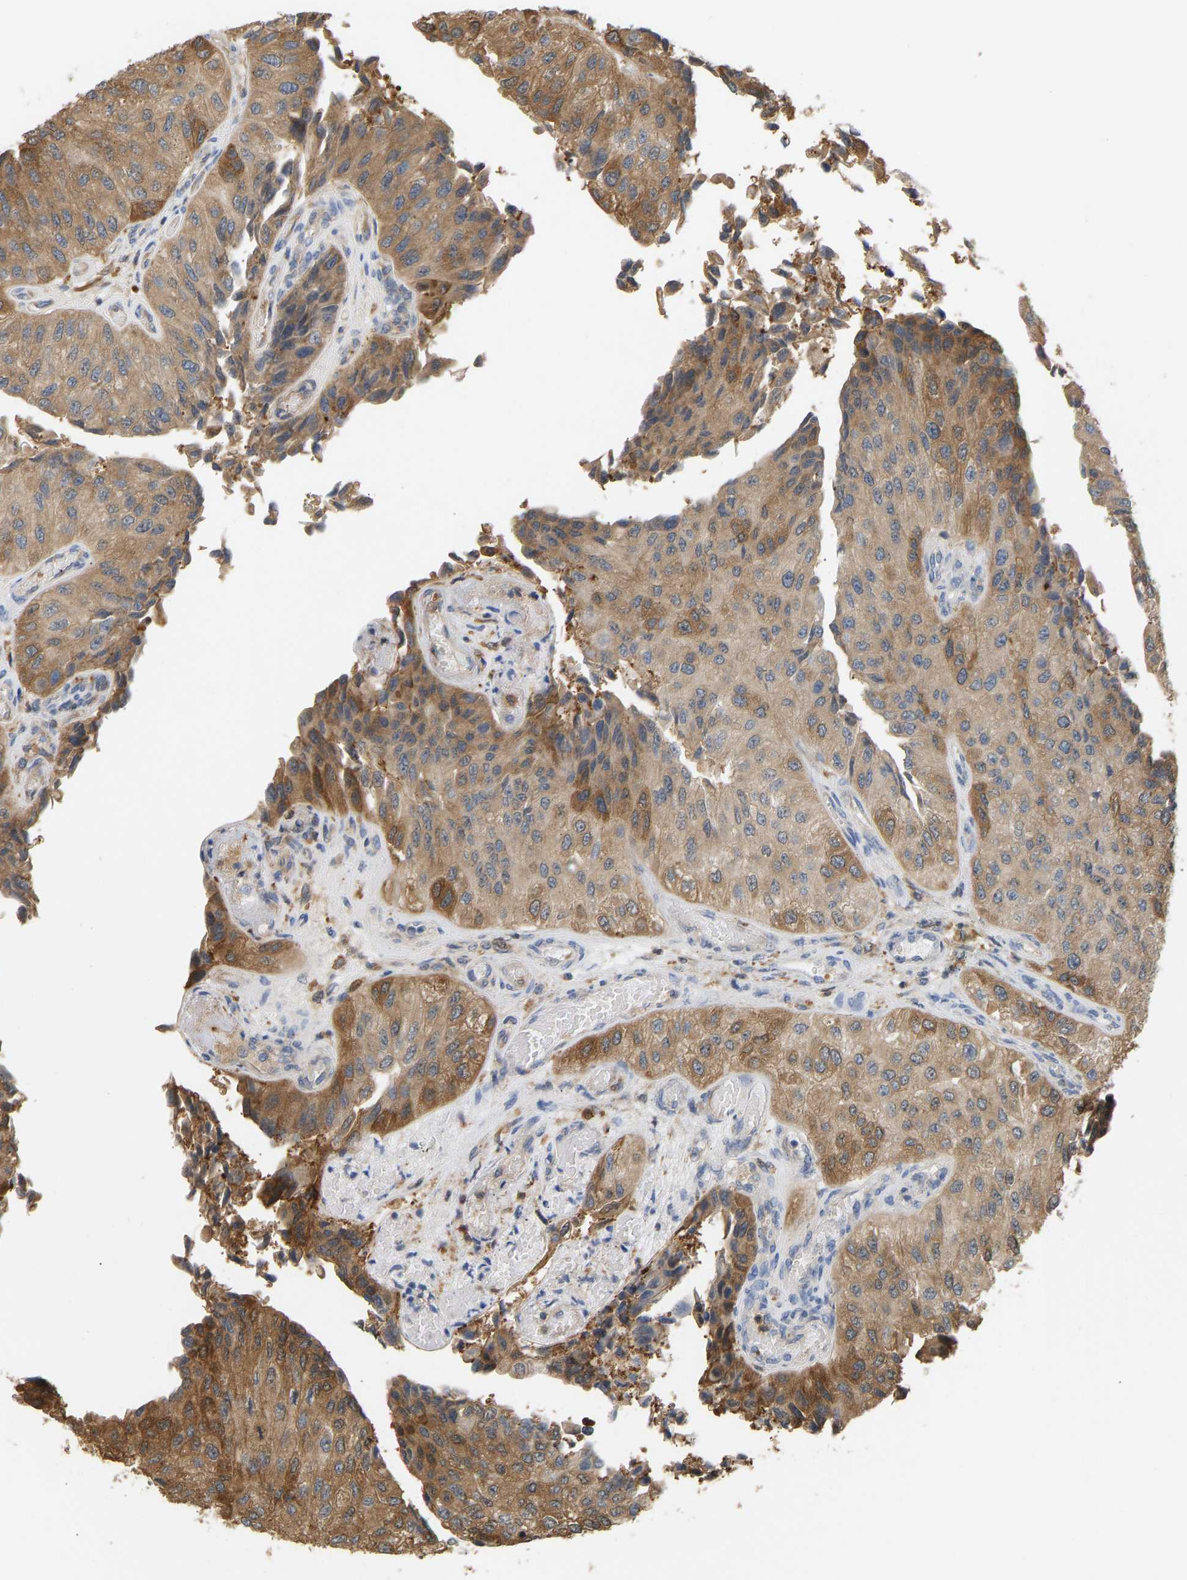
{"staining": {"intensity": "moderate", "quantity": ">75%", "location": "cytoplasmic/membranous"}, "tissue": "urothelial cancer", "cell_type": "Tumor cells", "image_type": "cancer", "snomed": [{"axis": "morphology", "description": "Urothelial carcinoma, High grade"}, {"axis": "topography", "description": "Kidney"}, {"axis": "topography", "description": "Urinary bladder"}], "caption": "Immunohistochemistry of urothelial cancer reveals medium levels of moderate cytoplasmic/membranous staining in about >75% of tumor cells. The protein of interest is shown in brown color, while the nuclei are stained blue.", "gene": "ENO1", "patient": {"sex": "male", "age": 77}}